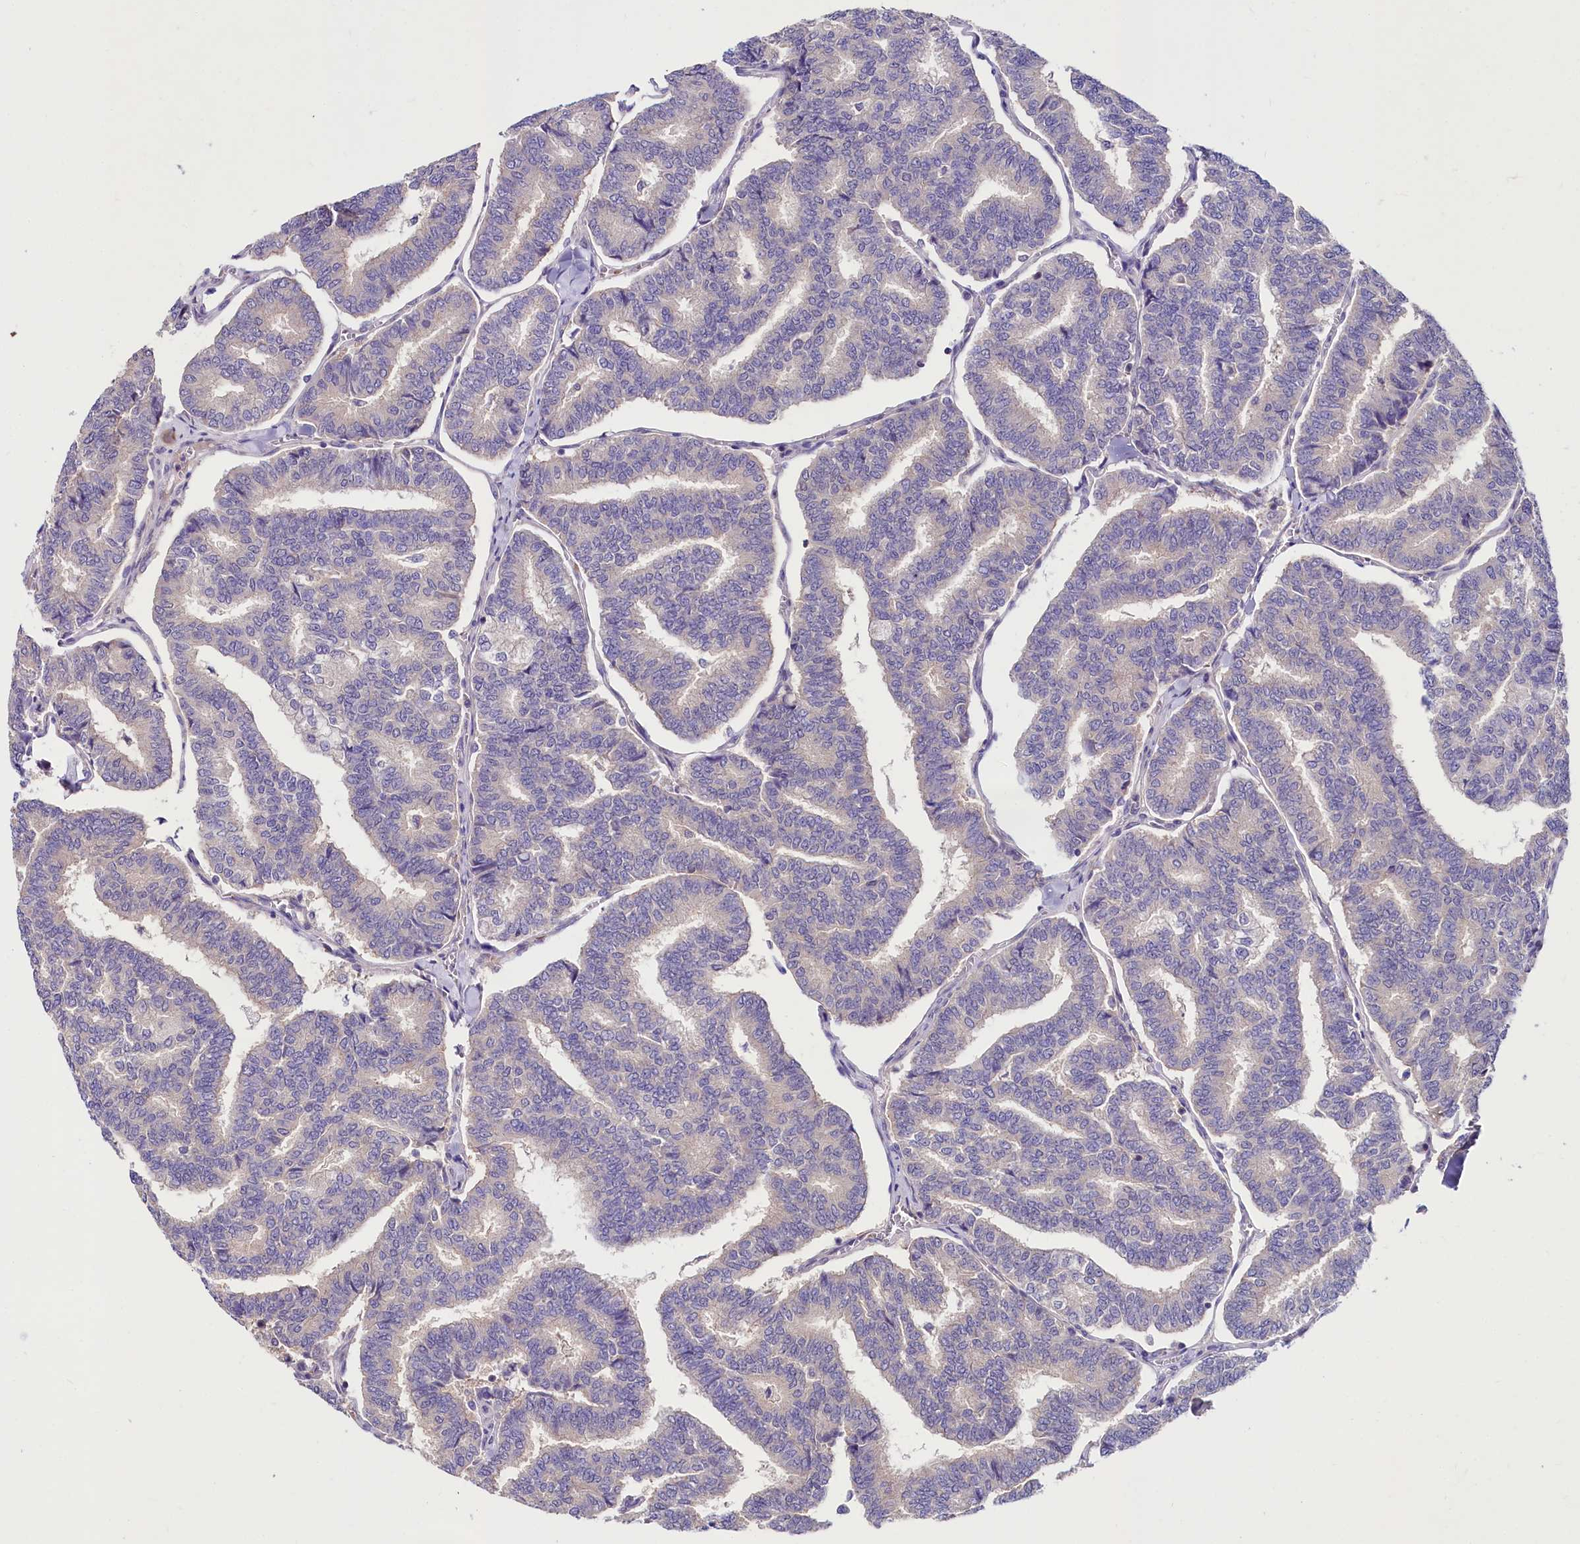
{"staining": {"intensity": "negative", "quantity": "none", "location": "none"}, "tissue": "thyroid cancer", "cell_type": "Tumor cells", "image_type": "cancer", "snomed": [{"axis": "morphology", "description": "Papillary adenocarcinoma, NOS"}, {"axis": "topography", "description": "Thyroid gland"}], "caption": "The photomicrograph displays no staining of tumor cells in thyroid cancer.", "gene": "ABHD5", "patient": {"sex": "female", "age": 35}}